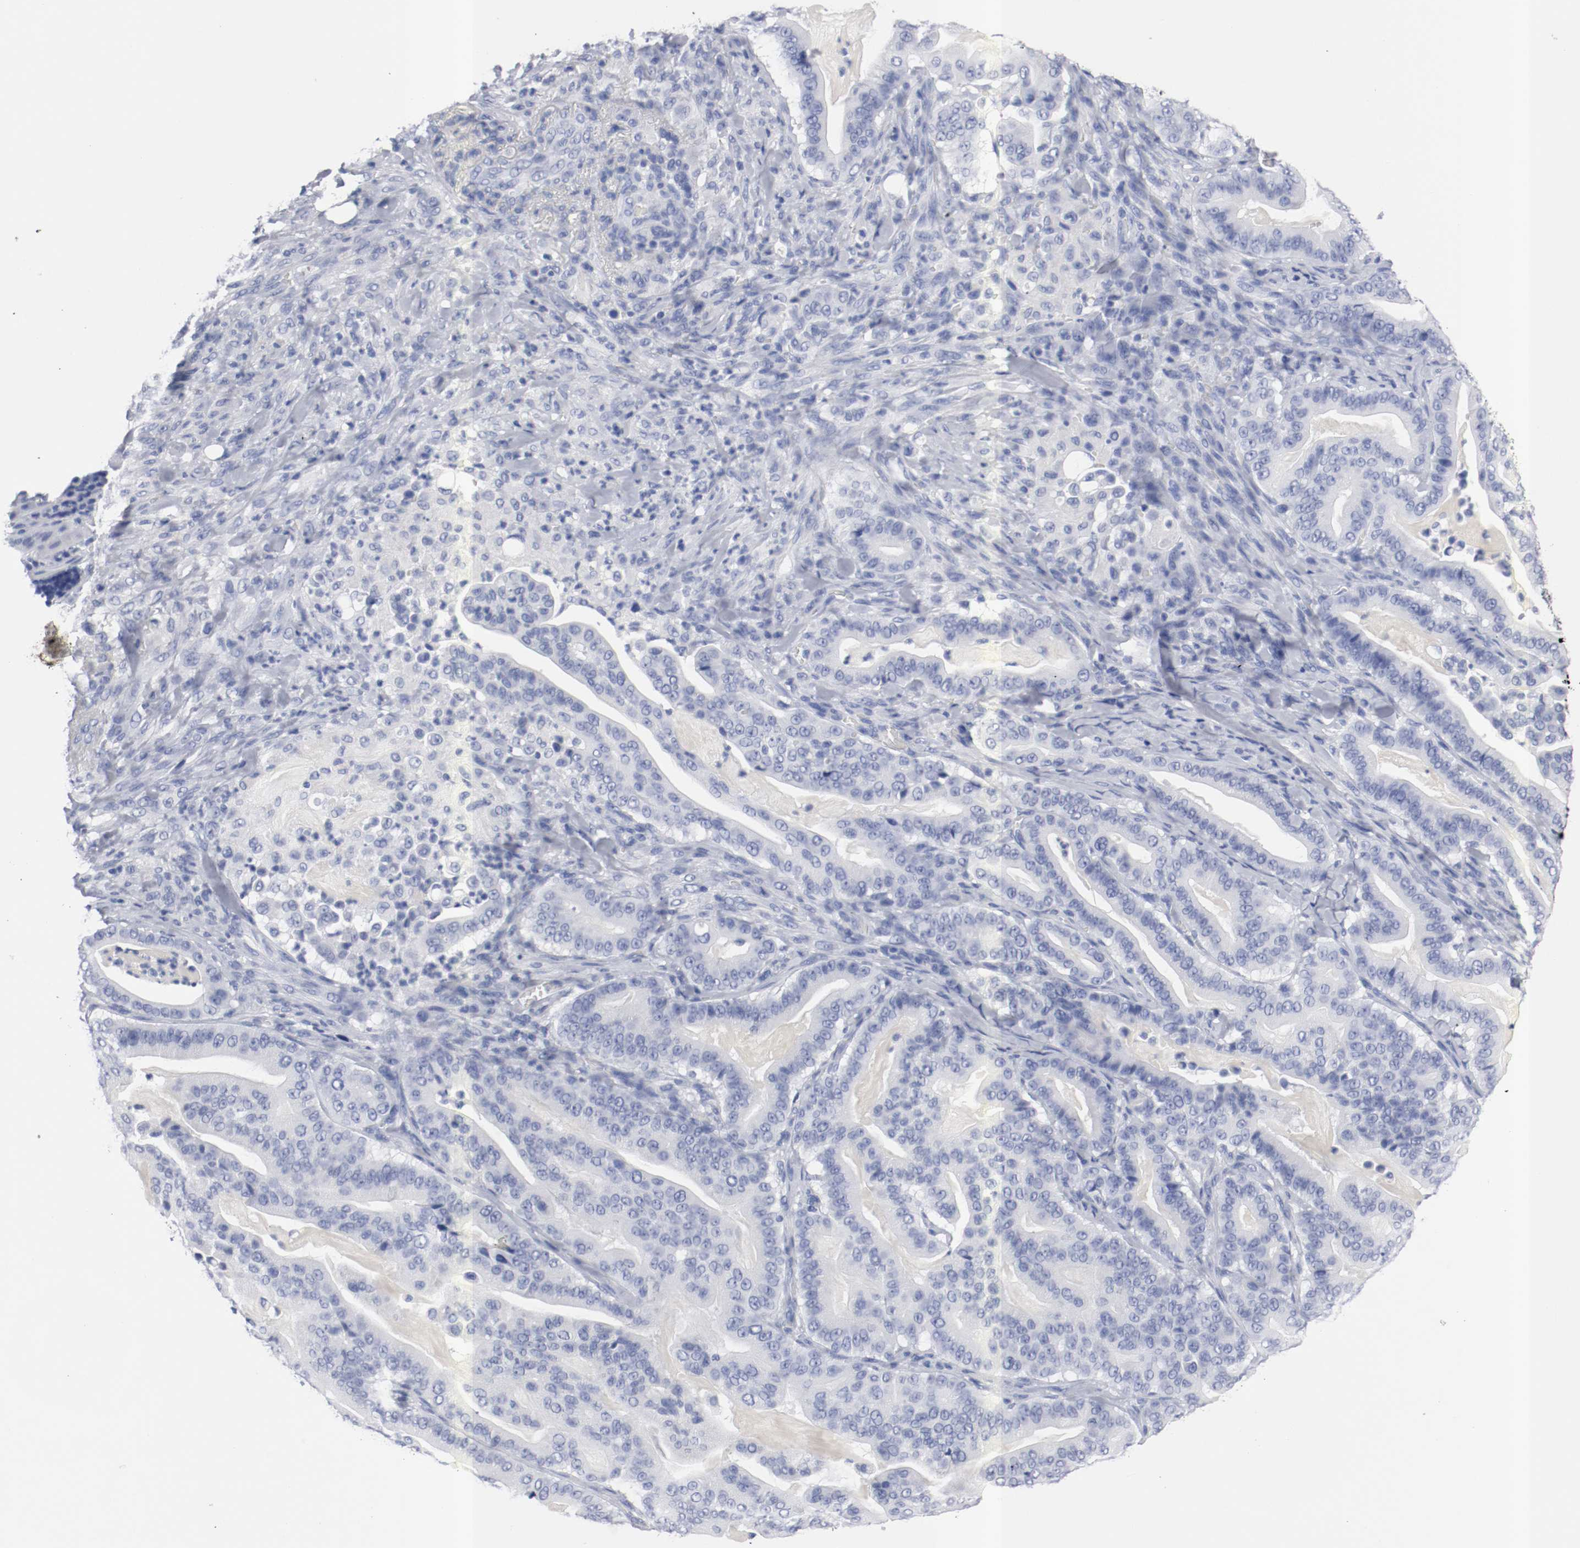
{"staining": {"intensity": "negative", "quantity": "none", "location": "none"}, "tissue": "pancreatic cancer", "cell_type": "Tumor cells", "image_type": "cancer", "snomed": [{"axis": "morphology", "description": "Adenocarcinoma, NOS"}, {"axis": "topography", "description": "Pancreas"}], "caption": "Adenocarcinoma (pancreatic) stained for a protein using immunohistochemistry (IHC) displays no positivity tumor cells.", "gene": "GAD1", "patient": {"sex": "male", "age": 63}}